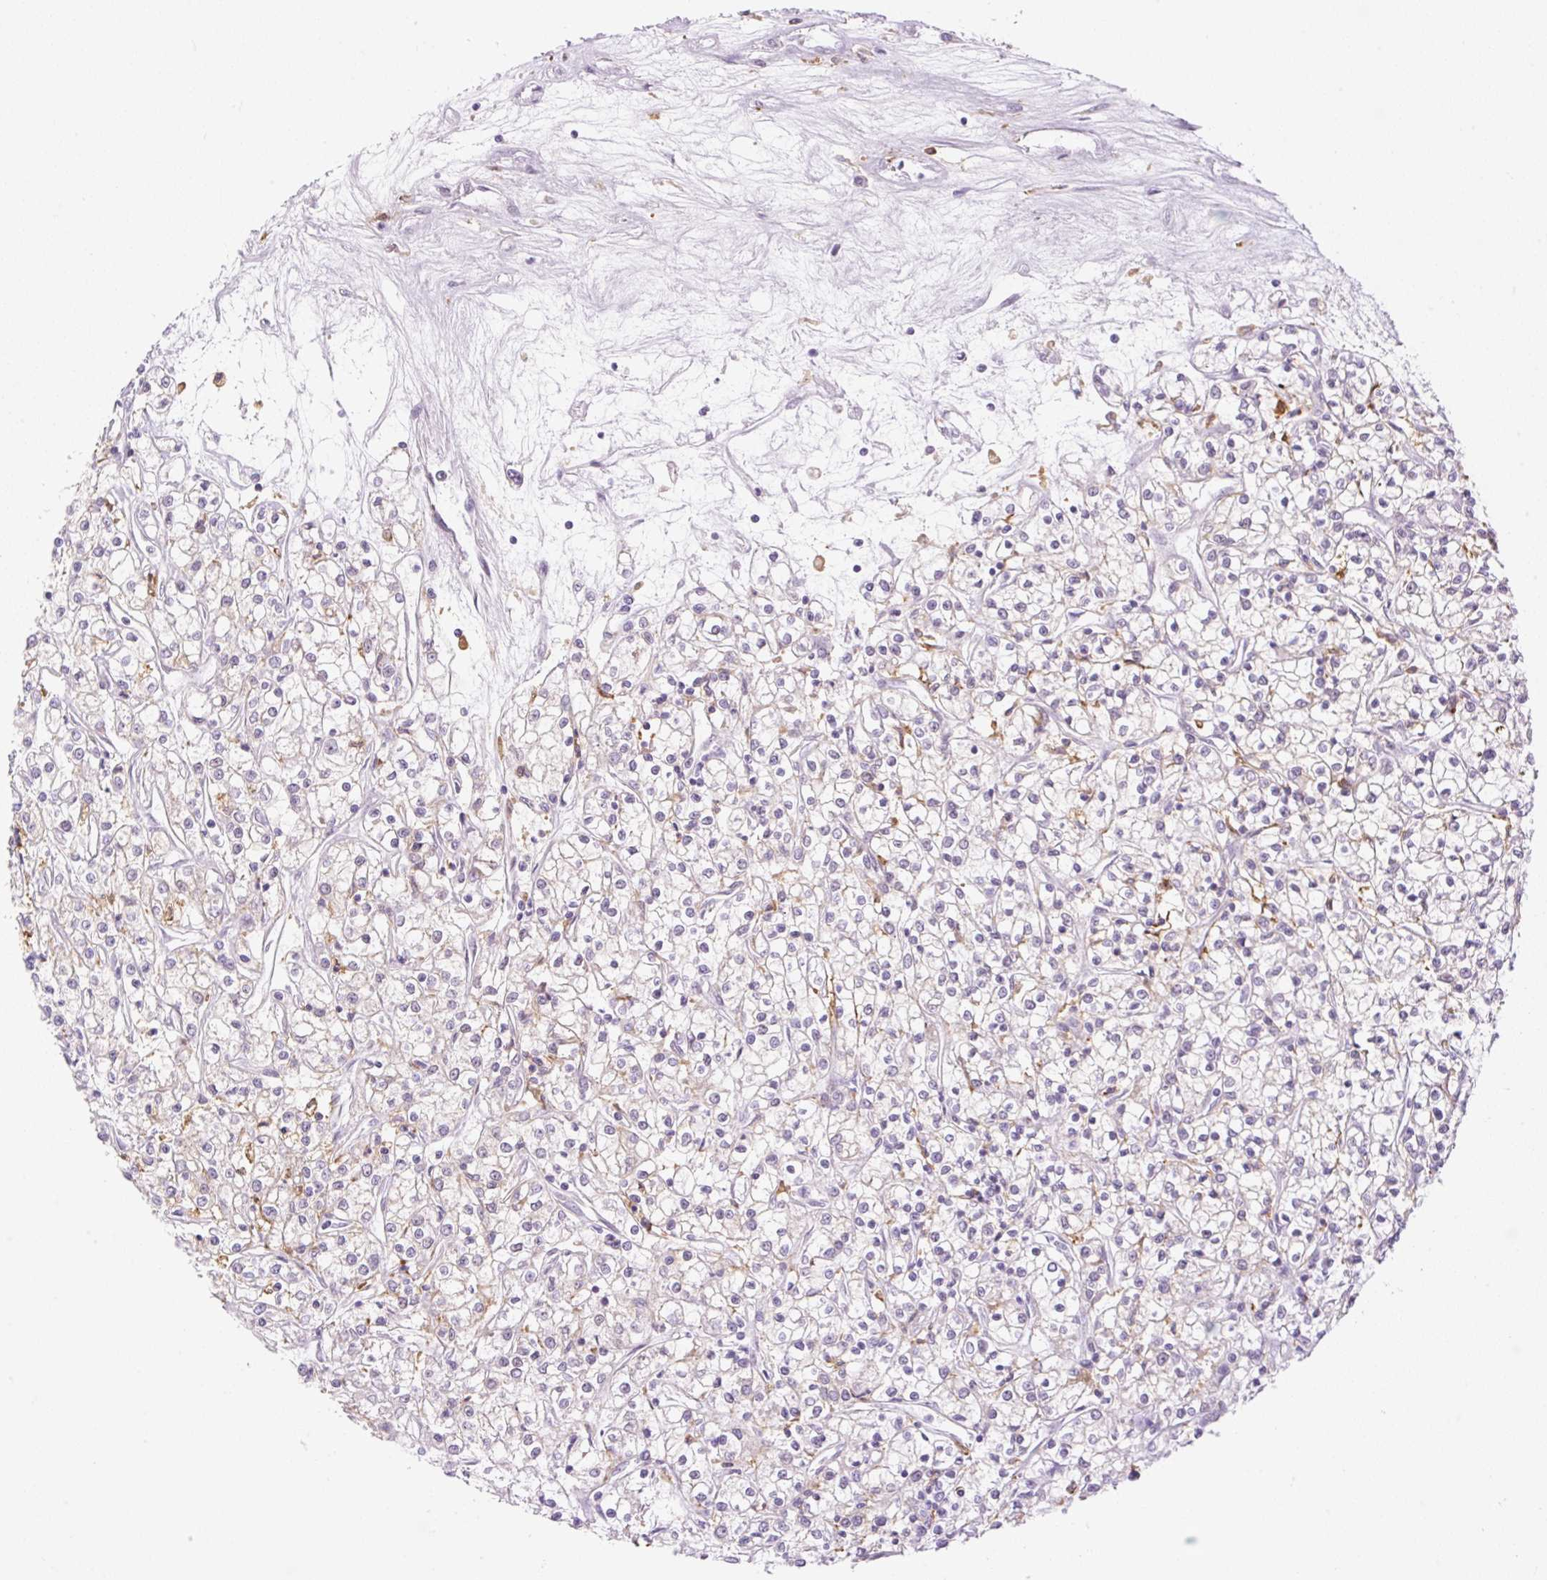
{"staining": {"intensity": "weak", "quantity": "<25%", "location": "cytoplasmic/membranous"}, "tissue": "renal cancer", "cell_type": "Tumor cells", "image_type": "cancer", "snomed": [{"axis": "morphology", "description": "Adenocarcinoma, NOS"}, {"axis": "topography", "description": "Kidney"}], "caption": "Immunohistochemical staining of renal cancer shows no significant positivity in tumor cells. (Brightfield microscopy of DAB immunohistochemistry at high magnification).", "gene": "PALM3", "patient": {"sex": "female", "age": 59}}